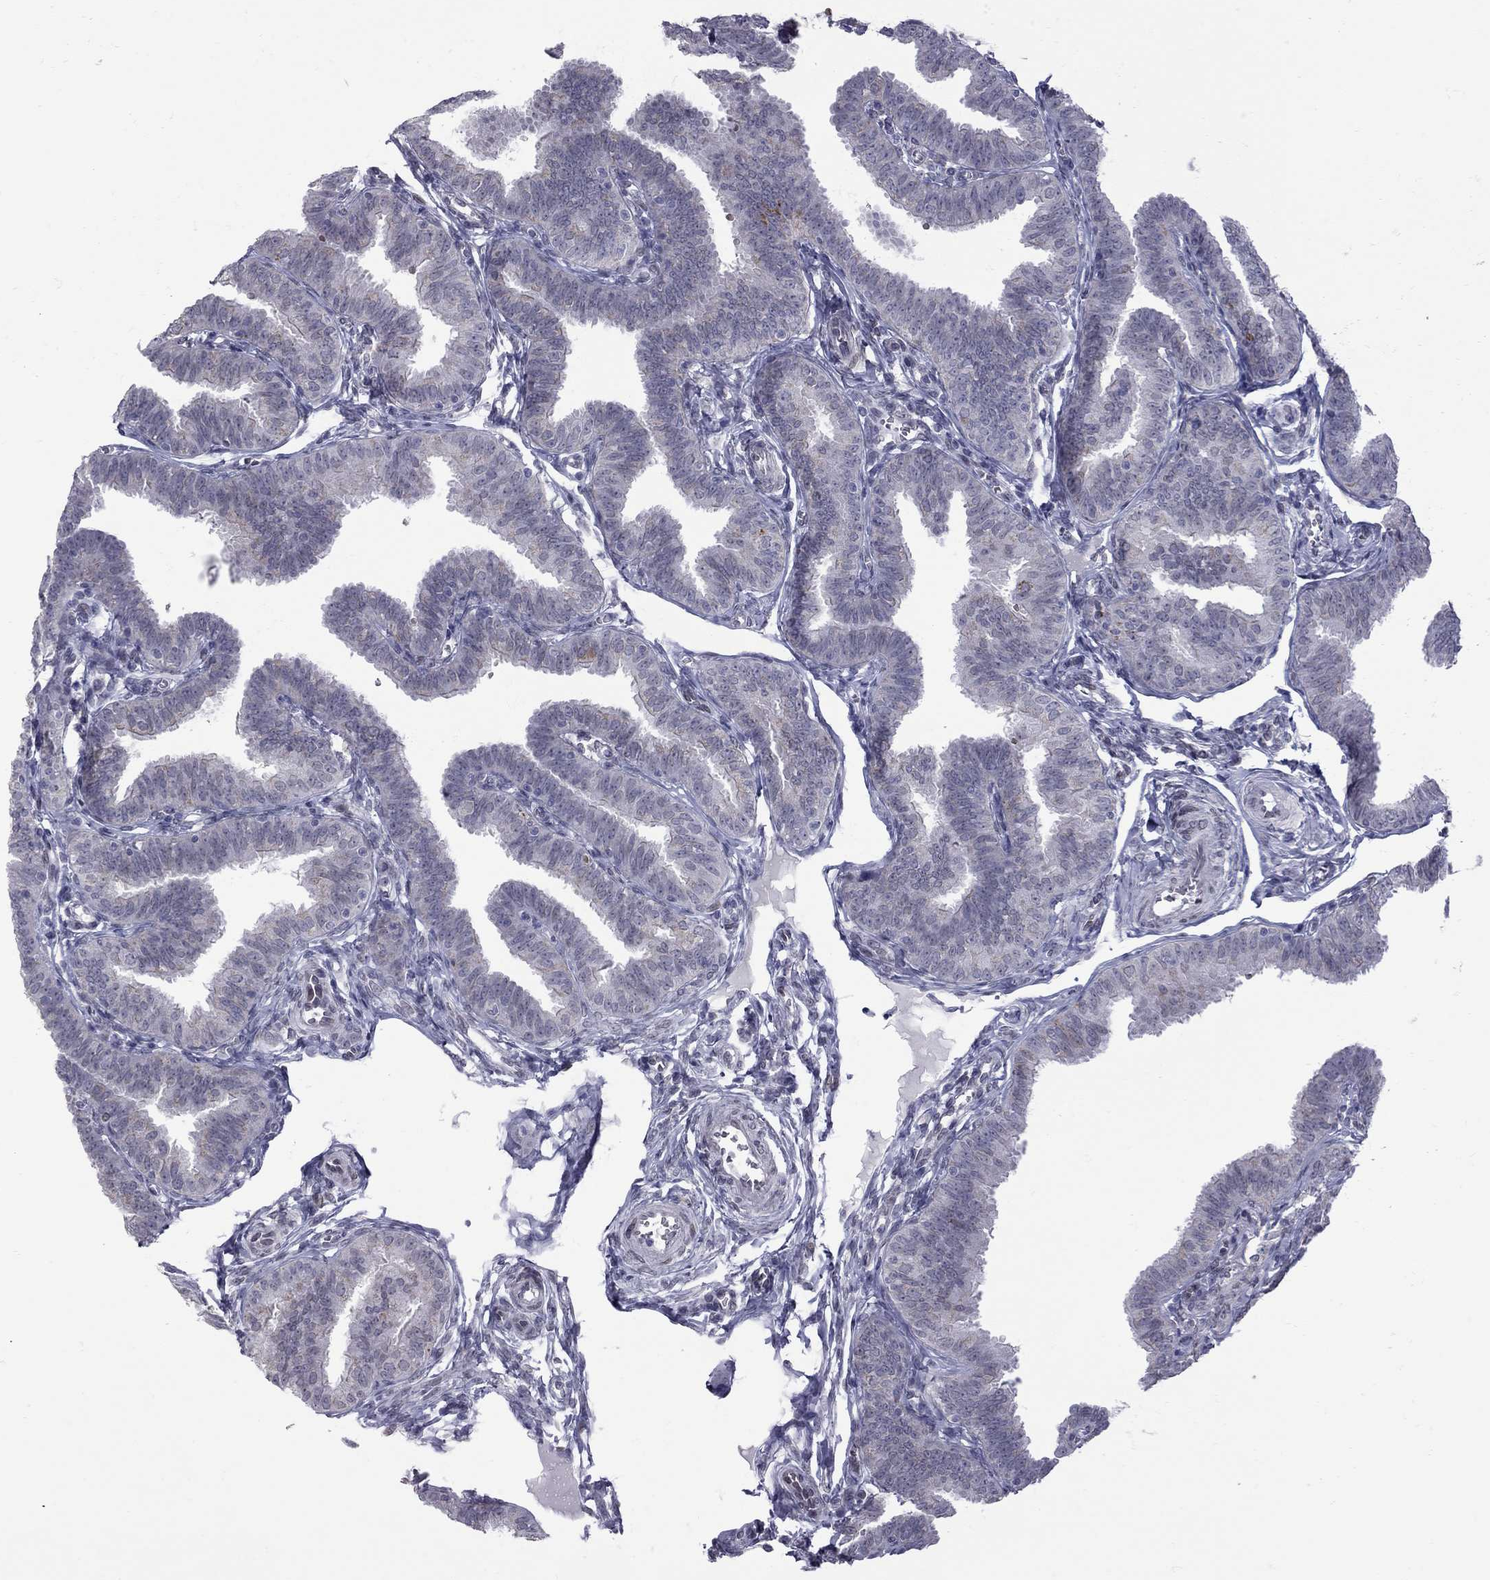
{"staining": {"intensity": "moderate", "quantity": "<25%", "location": "cytoplasmic/membranous"}, "tissue": "fallopian tube", "cell_type": "Glandular cells", "image_type": "normal", "snomed": [{"axis": "morphology", "description": "Normal tissue, NOS"}, {"axis": "topography", "description": "Fallopian tube"}], "caption": "The immunohistochemical stain highlights moderate cytoplasmic/membranous positivity in glandular cells of benign fallopian tube. The protein of interest is stained brown, and the nuclei are stained in blue (DAB (3,3'-diaminobenzidine) IHC with brightfield microscopy, high magnification).", "gene": "CLTCL1", "patient": {"sex": "female", "age": 25}}